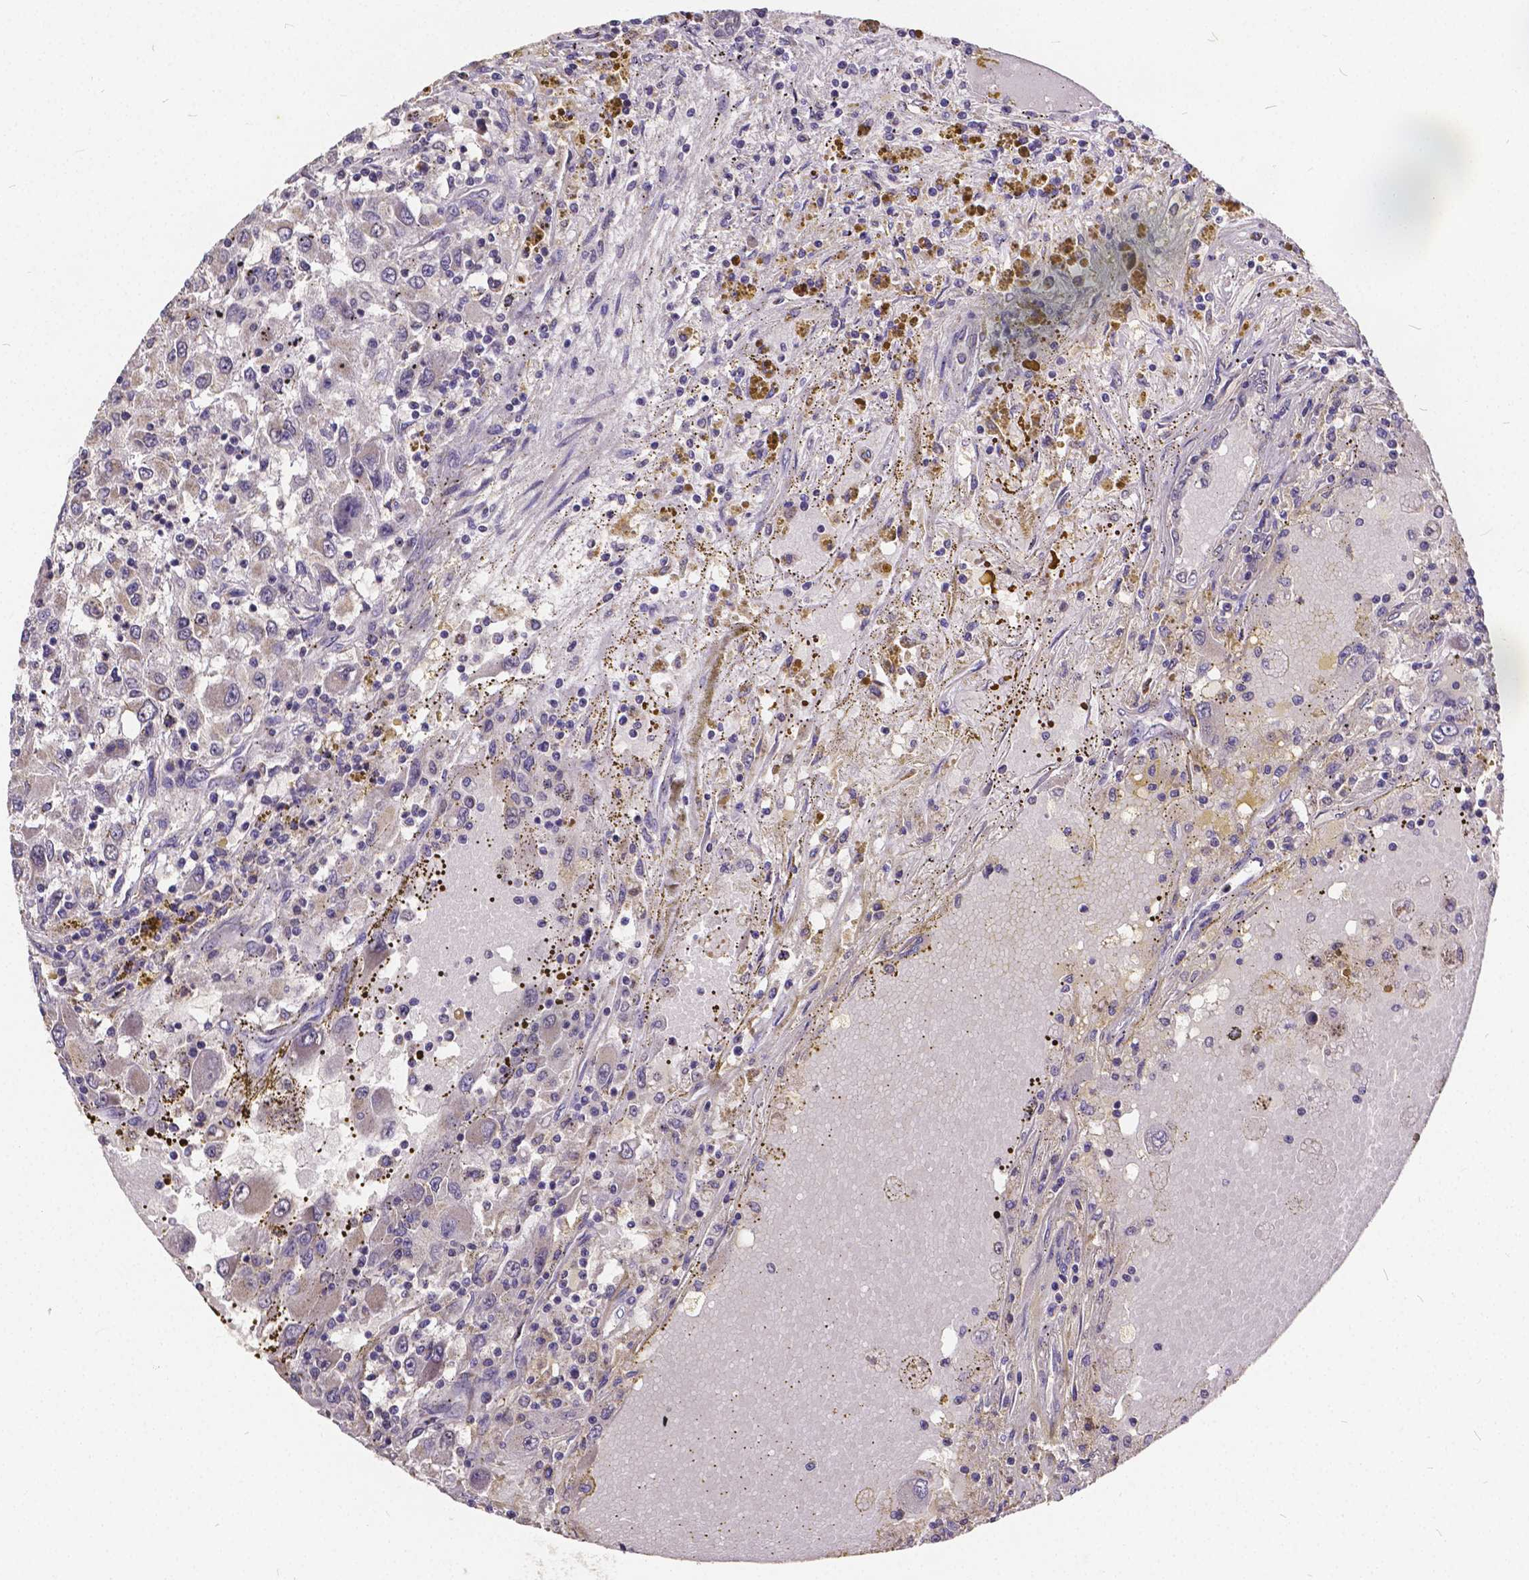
{"staining": {"intensity": "negative", "quantity": "none", "location": "none"}, "tissue": "renal cancer", "cell_type": "Tumor cells", "image_type": "cancer", "snomed": [{"axis": "morphology", "description": "Adenocarcinoma, NOS"}, {"axis": "topography", "description": "Kidney"}], "caption": "This is an immunohistochemistry photomicrograph of adenocarcinoma (renal). There is no staining in tumor cells.", "gene": "CTNNA2", "patient": {"sex": "female", "age": 67}}